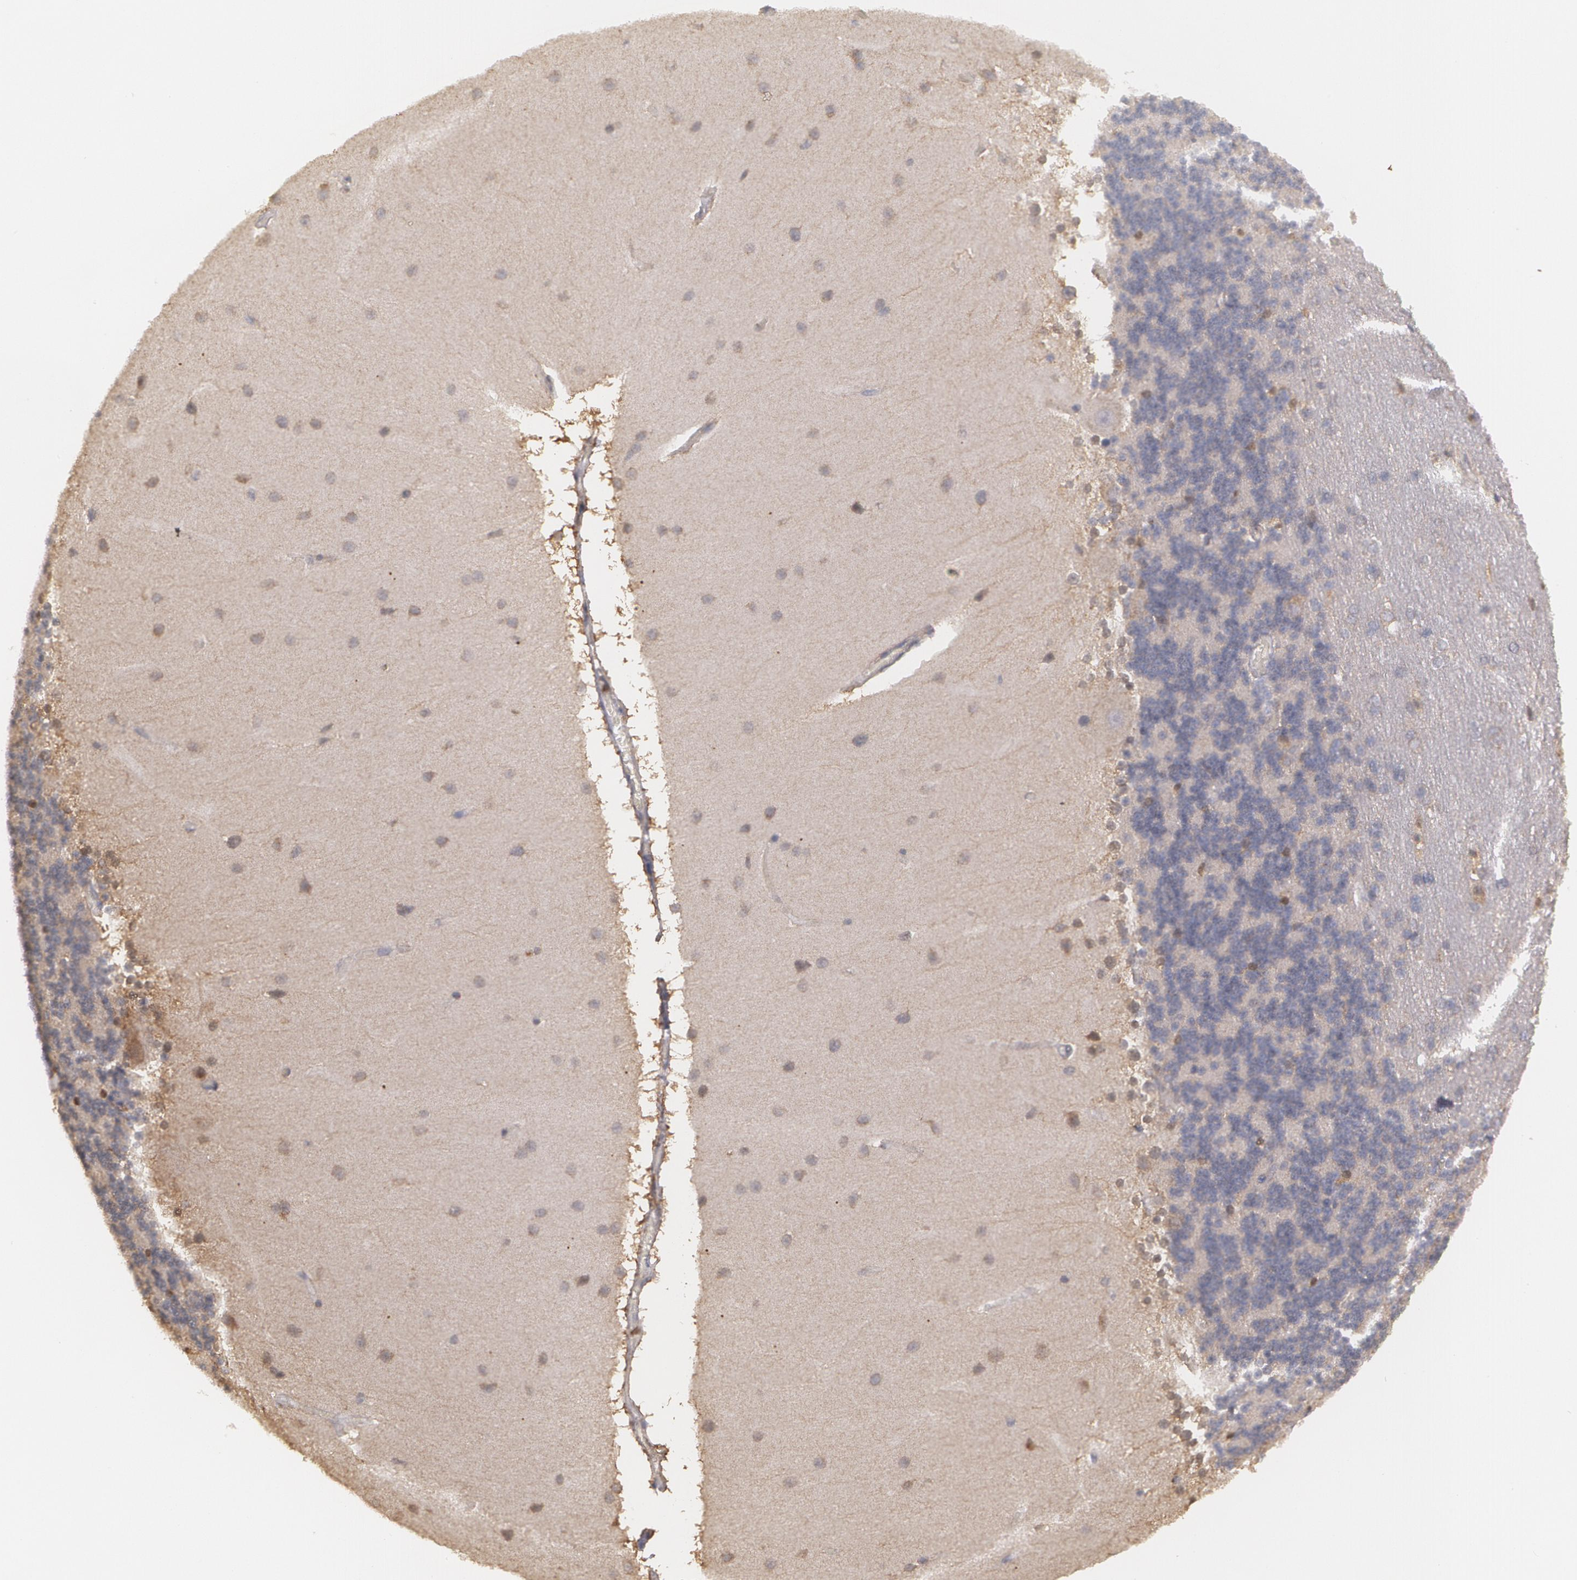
{"staining": {"intensity": "negative", "quantity": "none", "location": "none"}, "tissue": "cerebellum", "cell_type": "Cells in granular layer", "image_type": "normal", "snomed": [{"axis": "morphology", "description": "Normal tissue, NOS"}, {"axis": "topography", "description": "Cerebellum"}], "caption": "DAB immunohistochemical staining of normal cerebellum displays no significant staining in cells in granular layer. Brightfield microscopy of immunohistochemistry stained with DAB (3,3'-diaminobenzidine) (brown) and hematoxylin (blue), captured at high magnification.", "gene": "MTHFD1", "patient": {"sex": "female", "age": 54}}